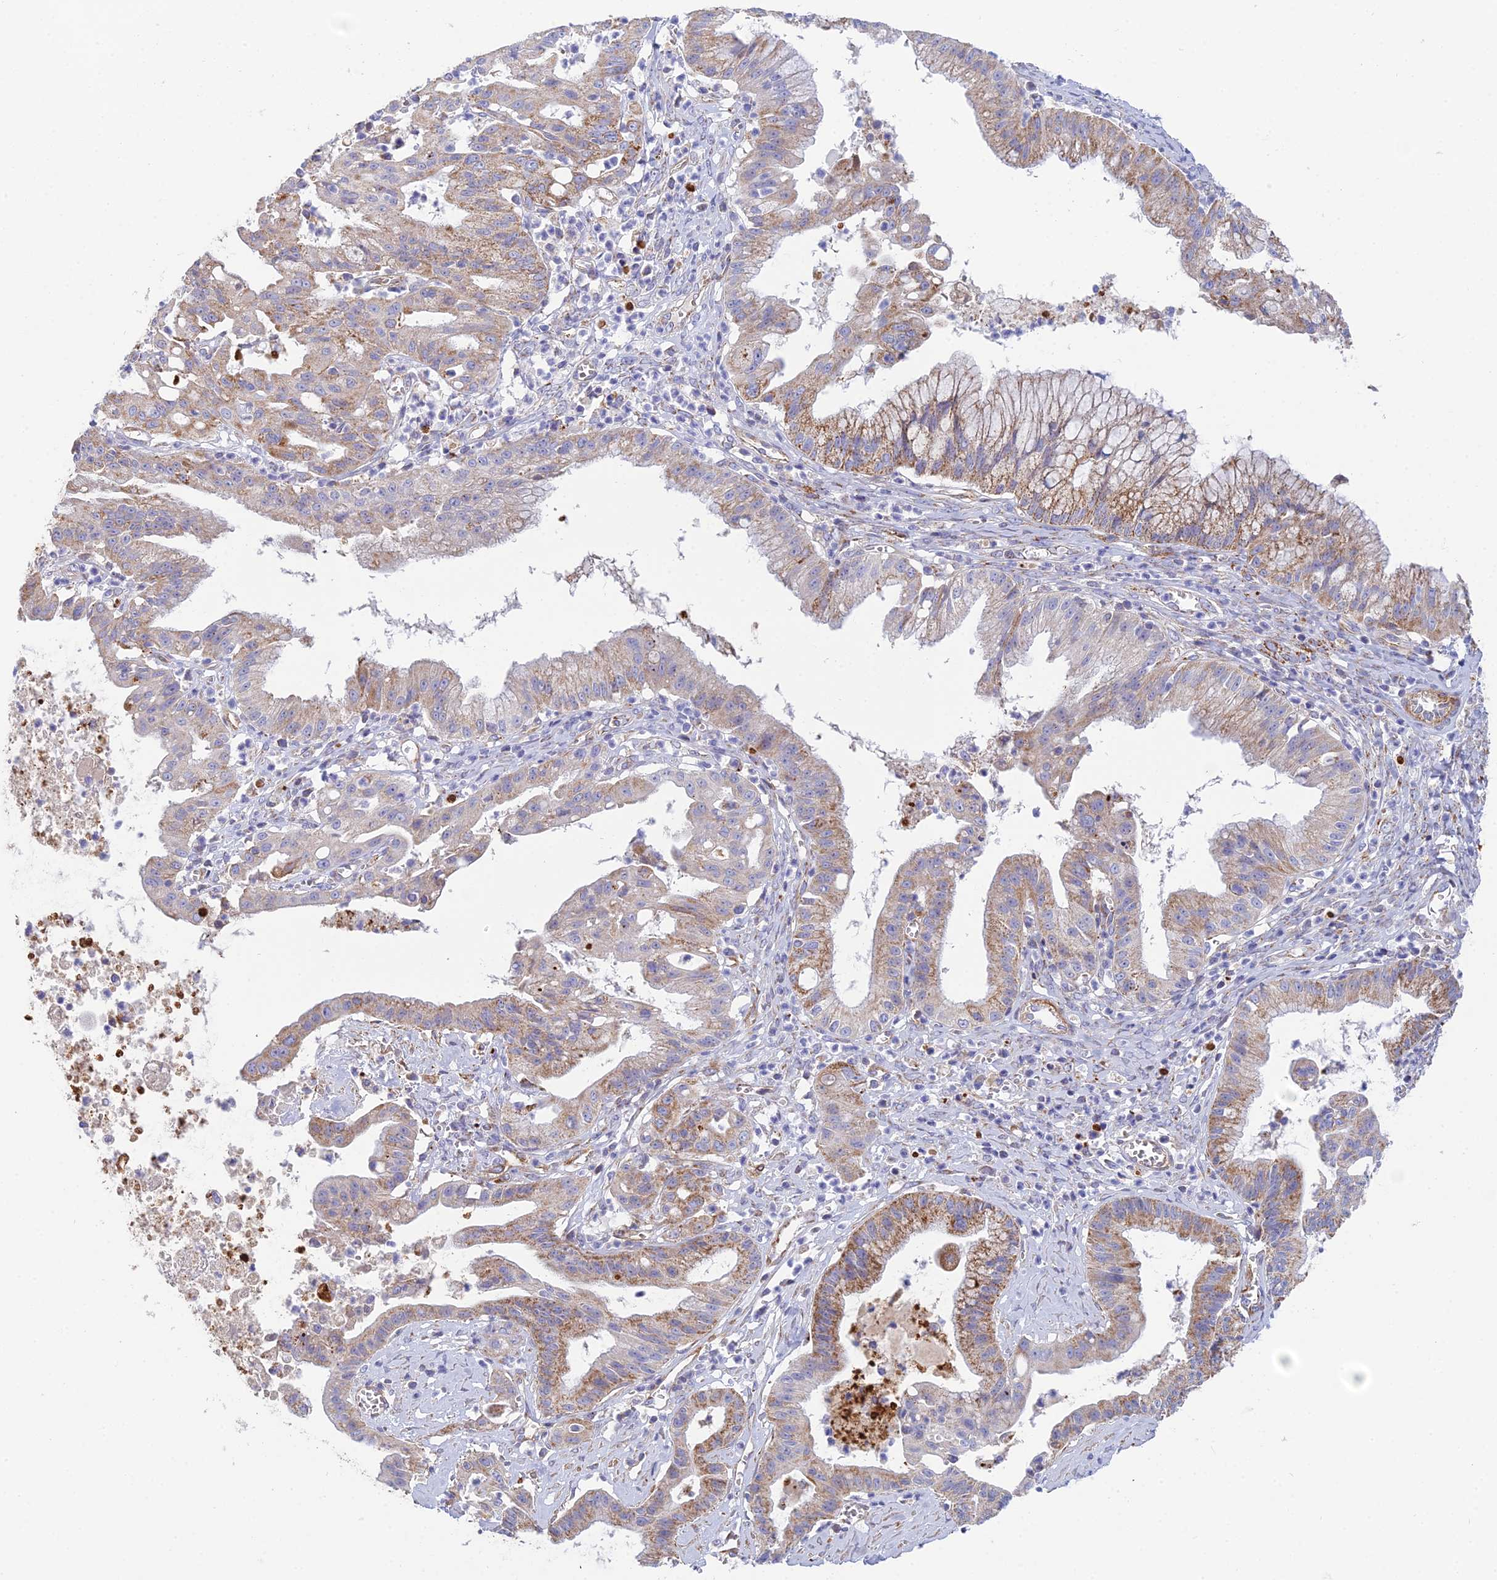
{"staining": {"intensity": "moderate", "quantity": "25%-75%", "location": "cytoplasmic/membranous"}, "tissue": "ovarian cancer", "cell_type": "Tumor cells", "image_type": "cancer", "snomed": [{"axis": "morphology", "description": "Cystadenocarcinoma, mucinous, NOS"}, {"axis": "topography", "description": "Ovary"}], "caption": "A high-resolution histopathology image shows IHC staining of mucinous cystadenocarcinoma (ovarian), which demonstrates moderate cytoplasmic/membranous staining in approximately 25%-75% of tumor cells.", "gene": "CSPG4", "patient": {"sex": "female", "age": 70}}